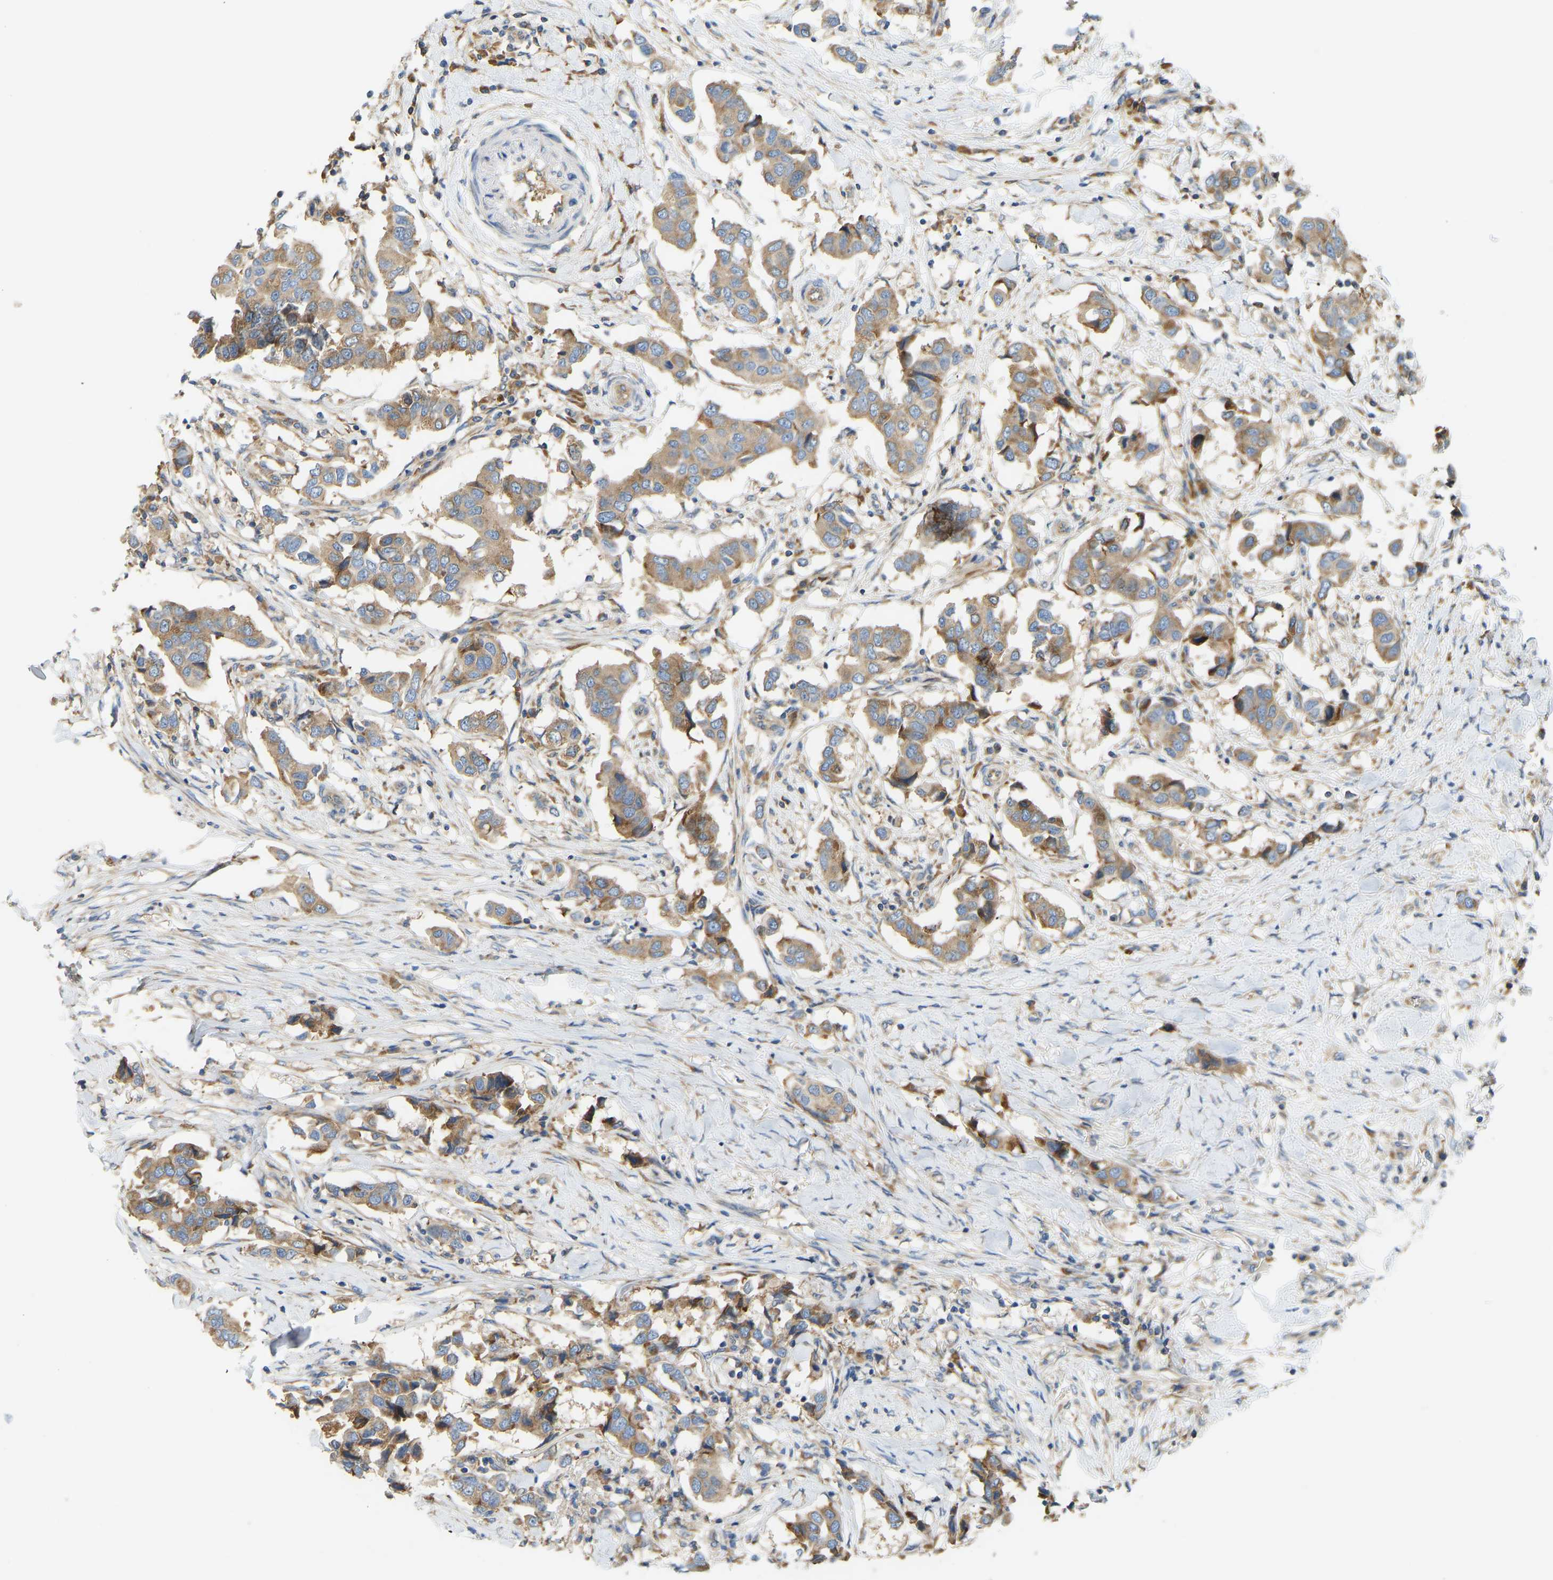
{"staining": {"intensity": "moderate", "quantity": ">75%", "location": "cytoplasmic/membranous"}, "tissue": "breast cancer", "cell_type": "Tumor cells", "image_type": "cancer", "snomed": [{"axis": "morphology", "description": "Duct carcinoma"}, {"axis": "topography", "description": "Breast"}], "caption": "Moderate cytoplasmic/membranous positivity is identified in about >75% of tumor cells in breast intraductal carcinoma. Nuclei are stained in blue.", "gene": "RPS6KB2", "patient": {"sex": "female", "age": 80}}